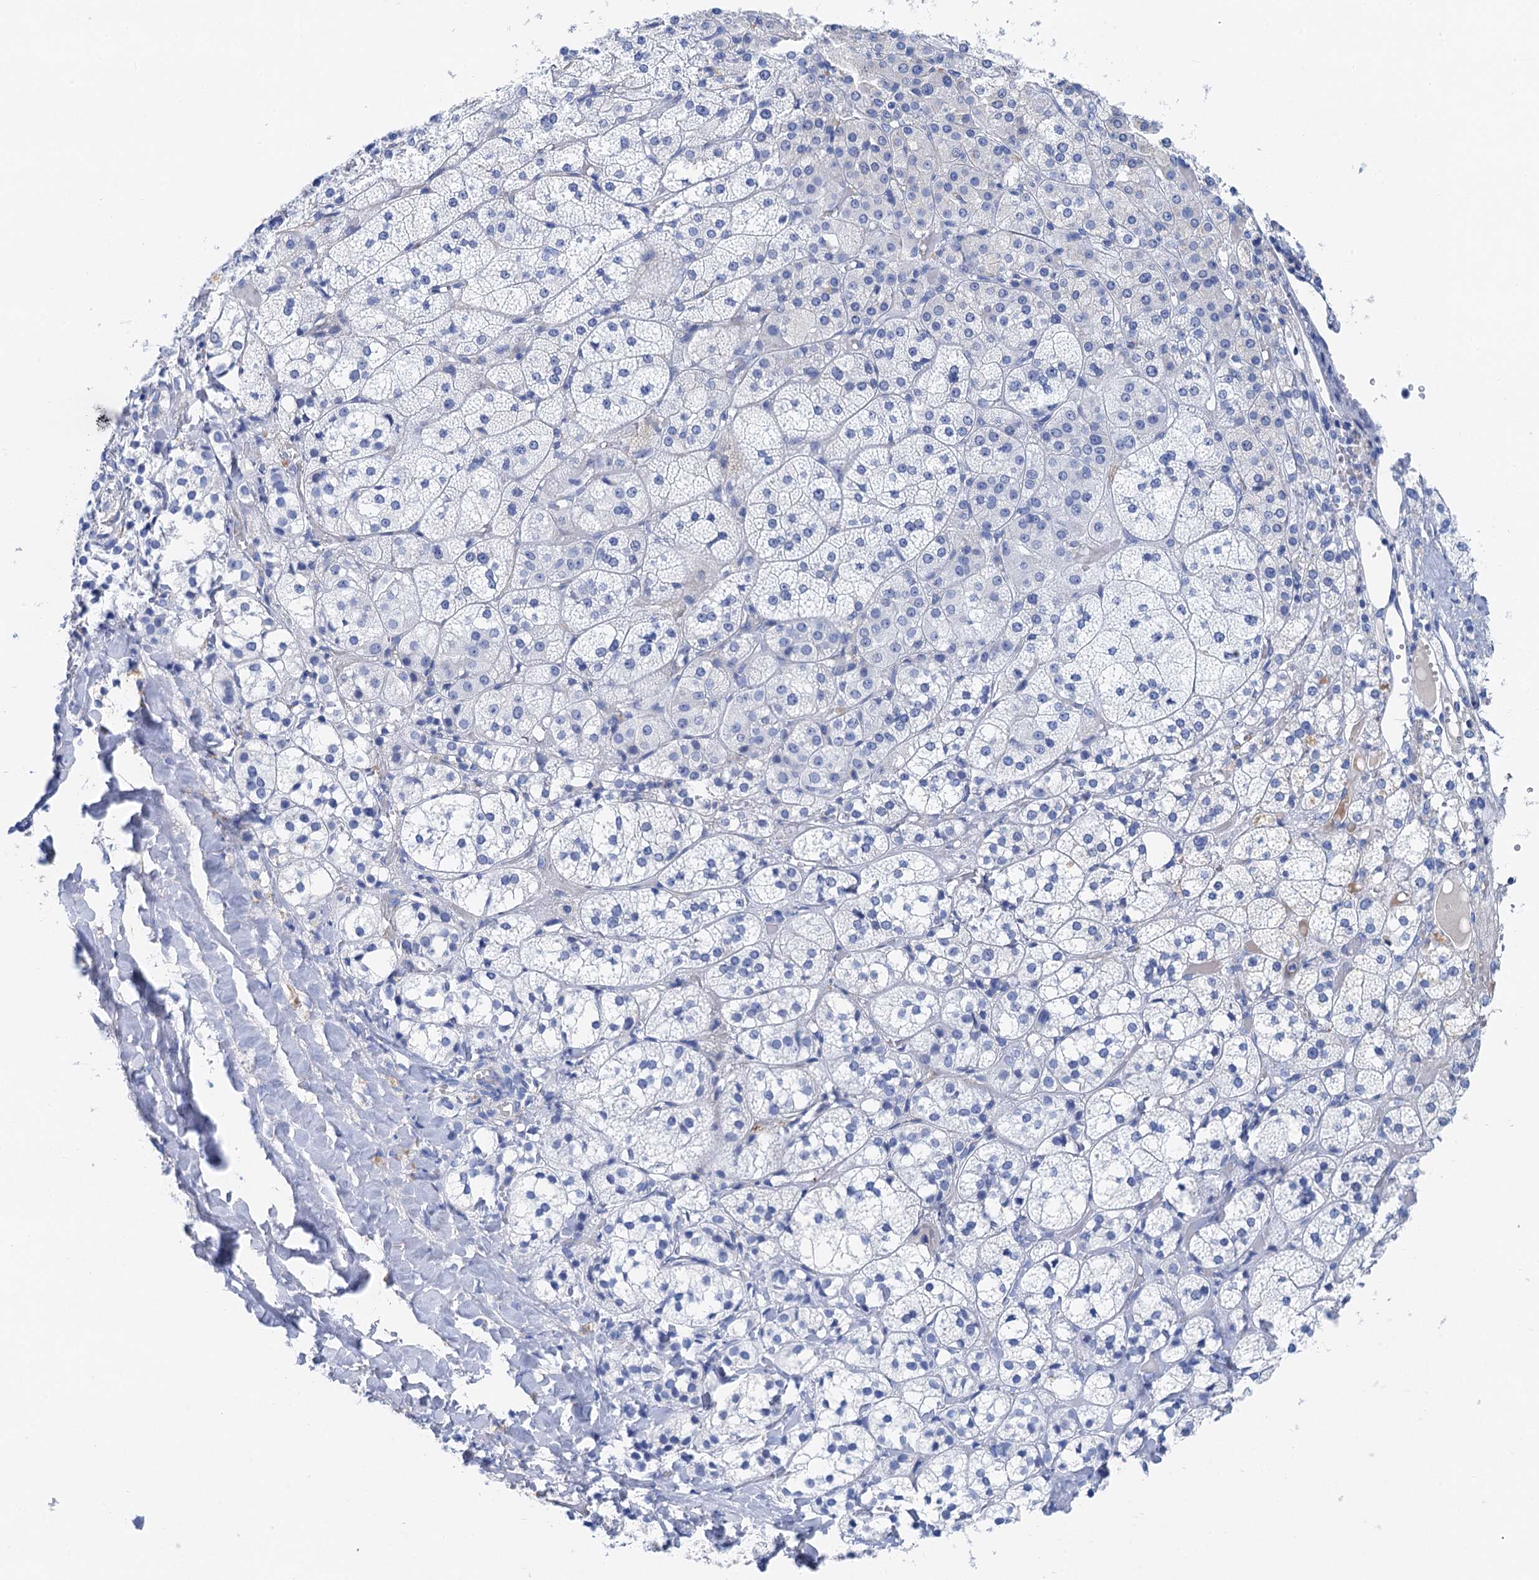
{"staining": {"intensity": "negative", "quantity": "none", "location": "none"}, "tissue": "adrenal gland", "cell_type": "Glandular cells", "image_type": "normal", "snomed": [{"axis": "morphology", "description": "Normal tissue, NOS"}, {"axis": "topography", "description": "Adrenal gland"}], "caption": "There is no significant positivity in glandular cells of adrenal gland. (DAB immunohistochemistry (IHC) visualized using brightfield microscopy, high magnification).", "gene": "NLRP10", "patient": {"sex": "female", "age": 61}}